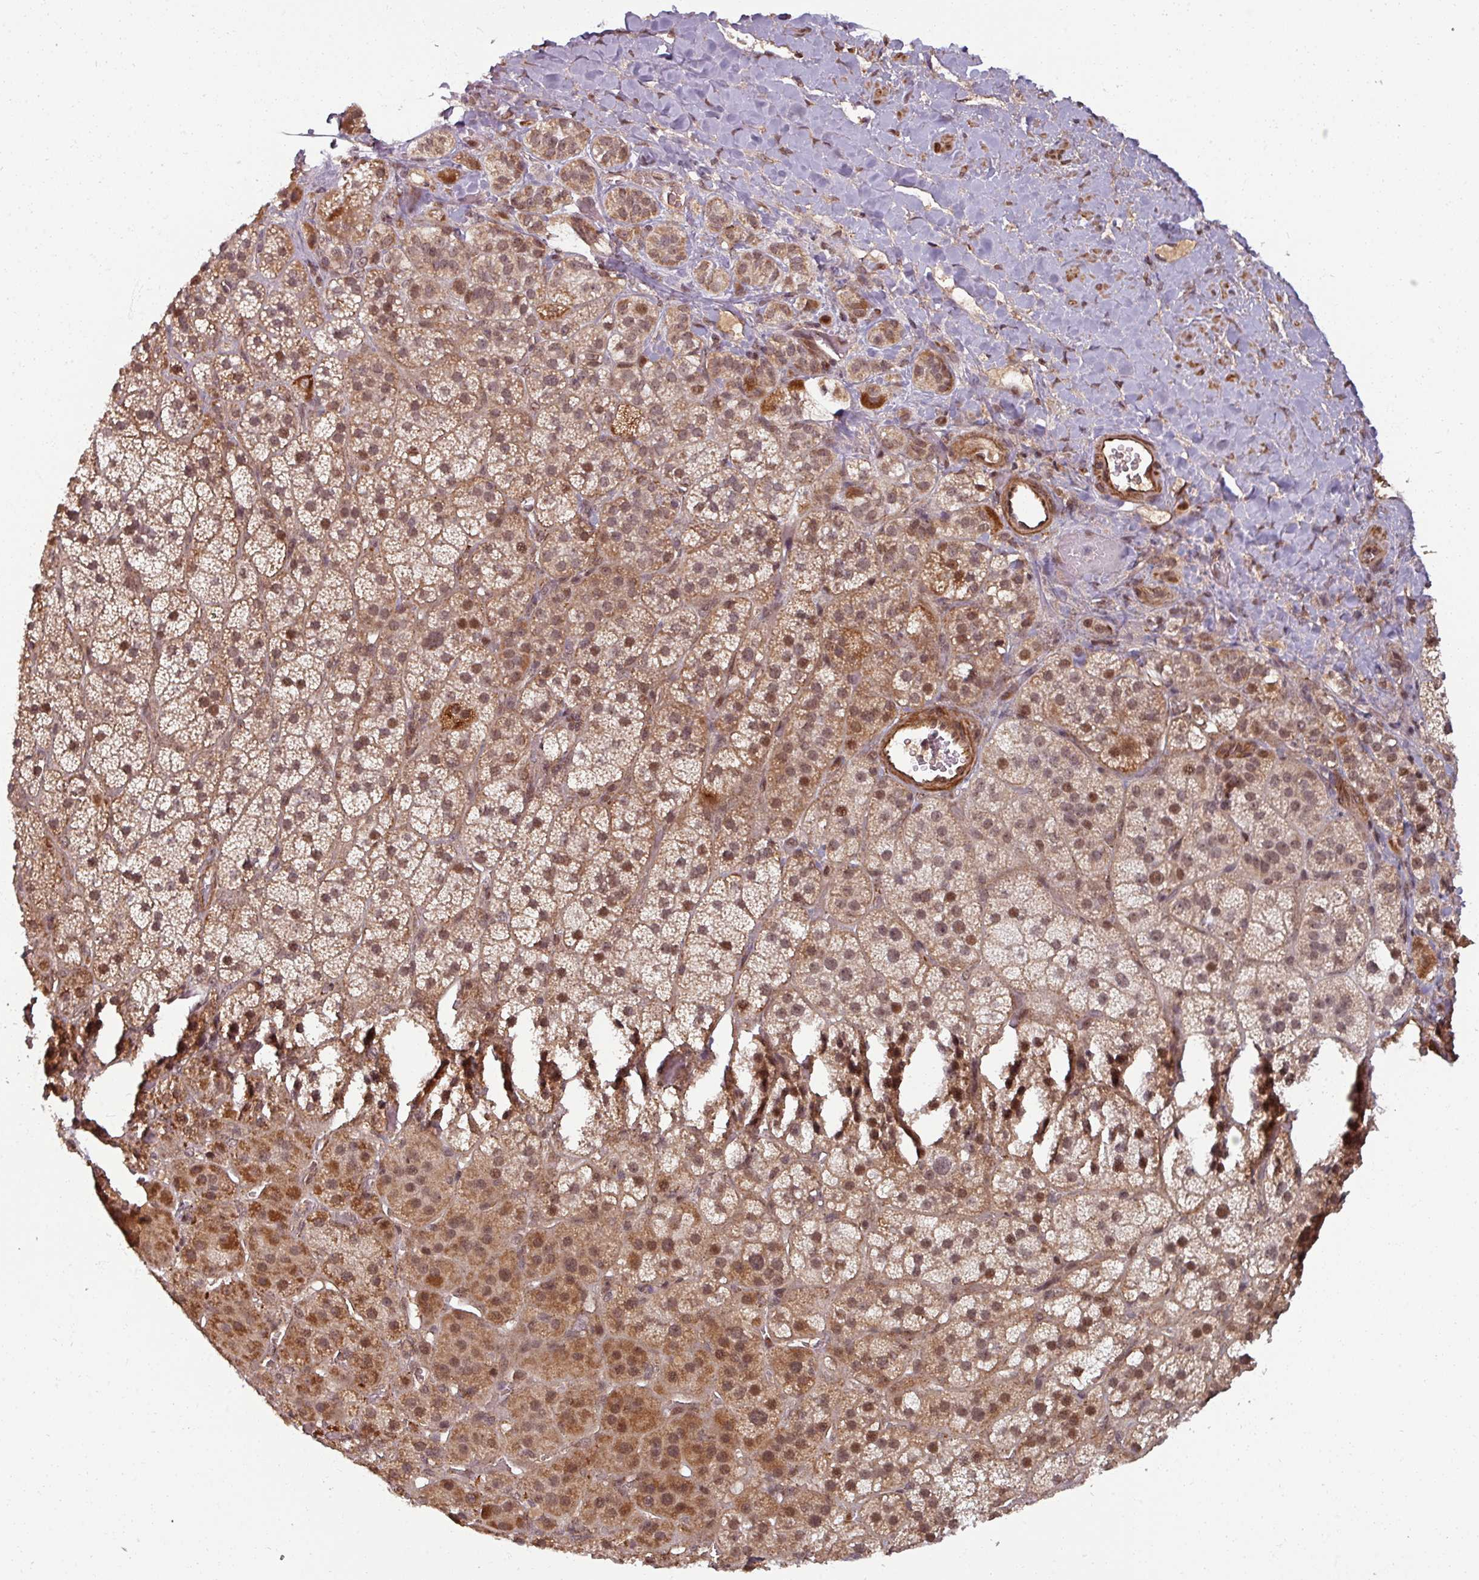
{"staining": {"intensity": "moderate", "quantity": ">75%", "location": "cytoplasmic/membranous,nuclear"}, "tissue": "adrenal gland", "cell_type": "Glandular cells", "image_type": "normal", "snomed": [{"axis": "morphology", "description": "Normal tissue, NOS"}, {"axis": "topography", "description": "Adrenal gland"}], "caption": "DAB (3,3'-diaminobenzidine) immunohistochemical staining of benign human adrenal gland shows moderate cytoplasmic/membranous,nuclear protein expression in about >75% of glandular cells. The staining was performed using DAB to visualize the protein expression in brown, while the nuclei were stained in blue with hematoxylin (Magnification: 20x).", "gene": "SWI5", "patient": {"sex": "male", "age": 57}}